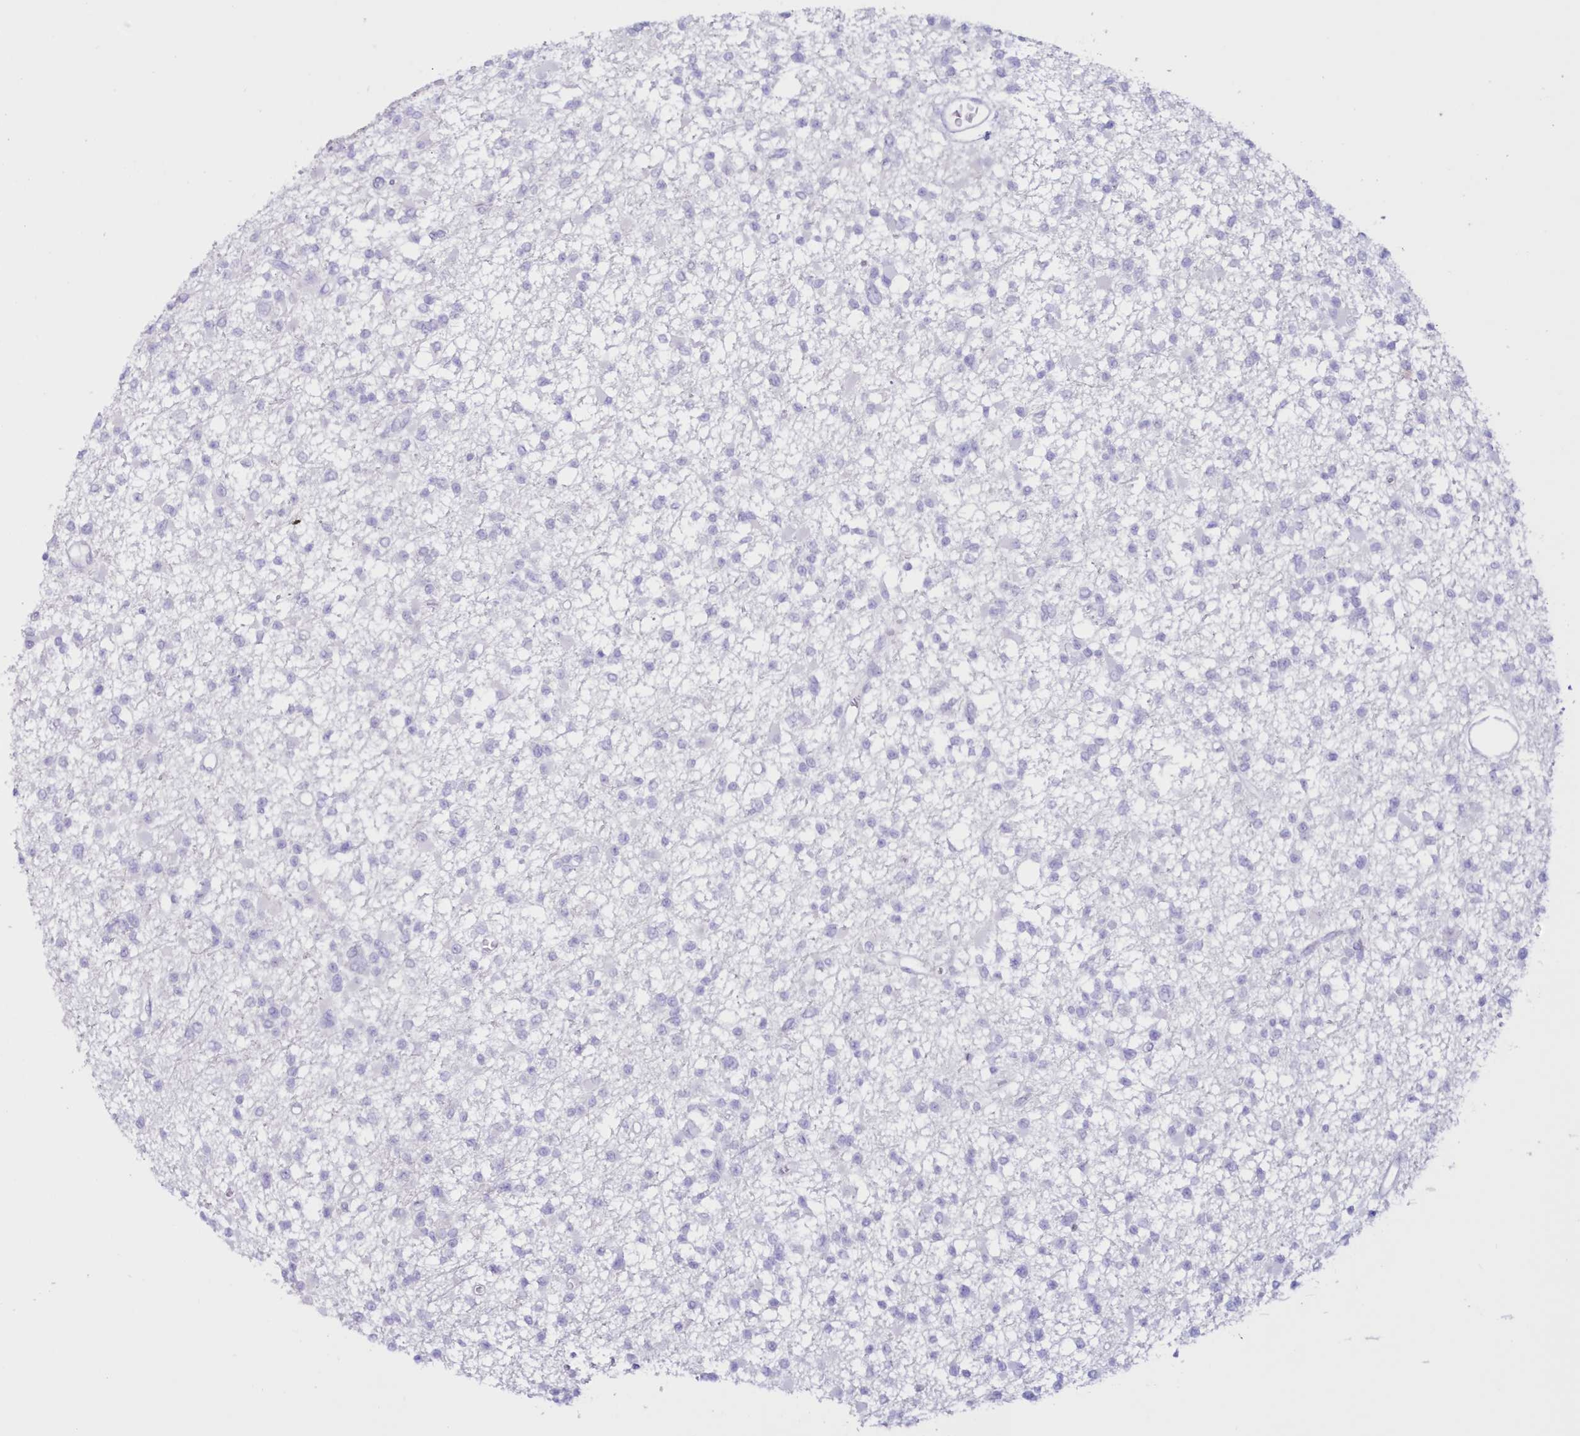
{"staining": {"intensity": "negative", "quantity": "none", "location": "none"}, "tissue": "glioma", "cell_type": "Tumor cells", "image_type": "cancer", "snomed": [{"axis": "morphology", "description": "Glioma, malignant, Low grade"}, {"axis": "topography", "description": "Brain"}], "caption": "Immunohistochemistry histopathology image of neoplastic tissue: glioma stained with DAB (3,3'-diaminobenzidine) shows no significant protein staining in tumor cells.", "gene": "CYP3A4", "patient": {"sex": "female", "age": 22}}